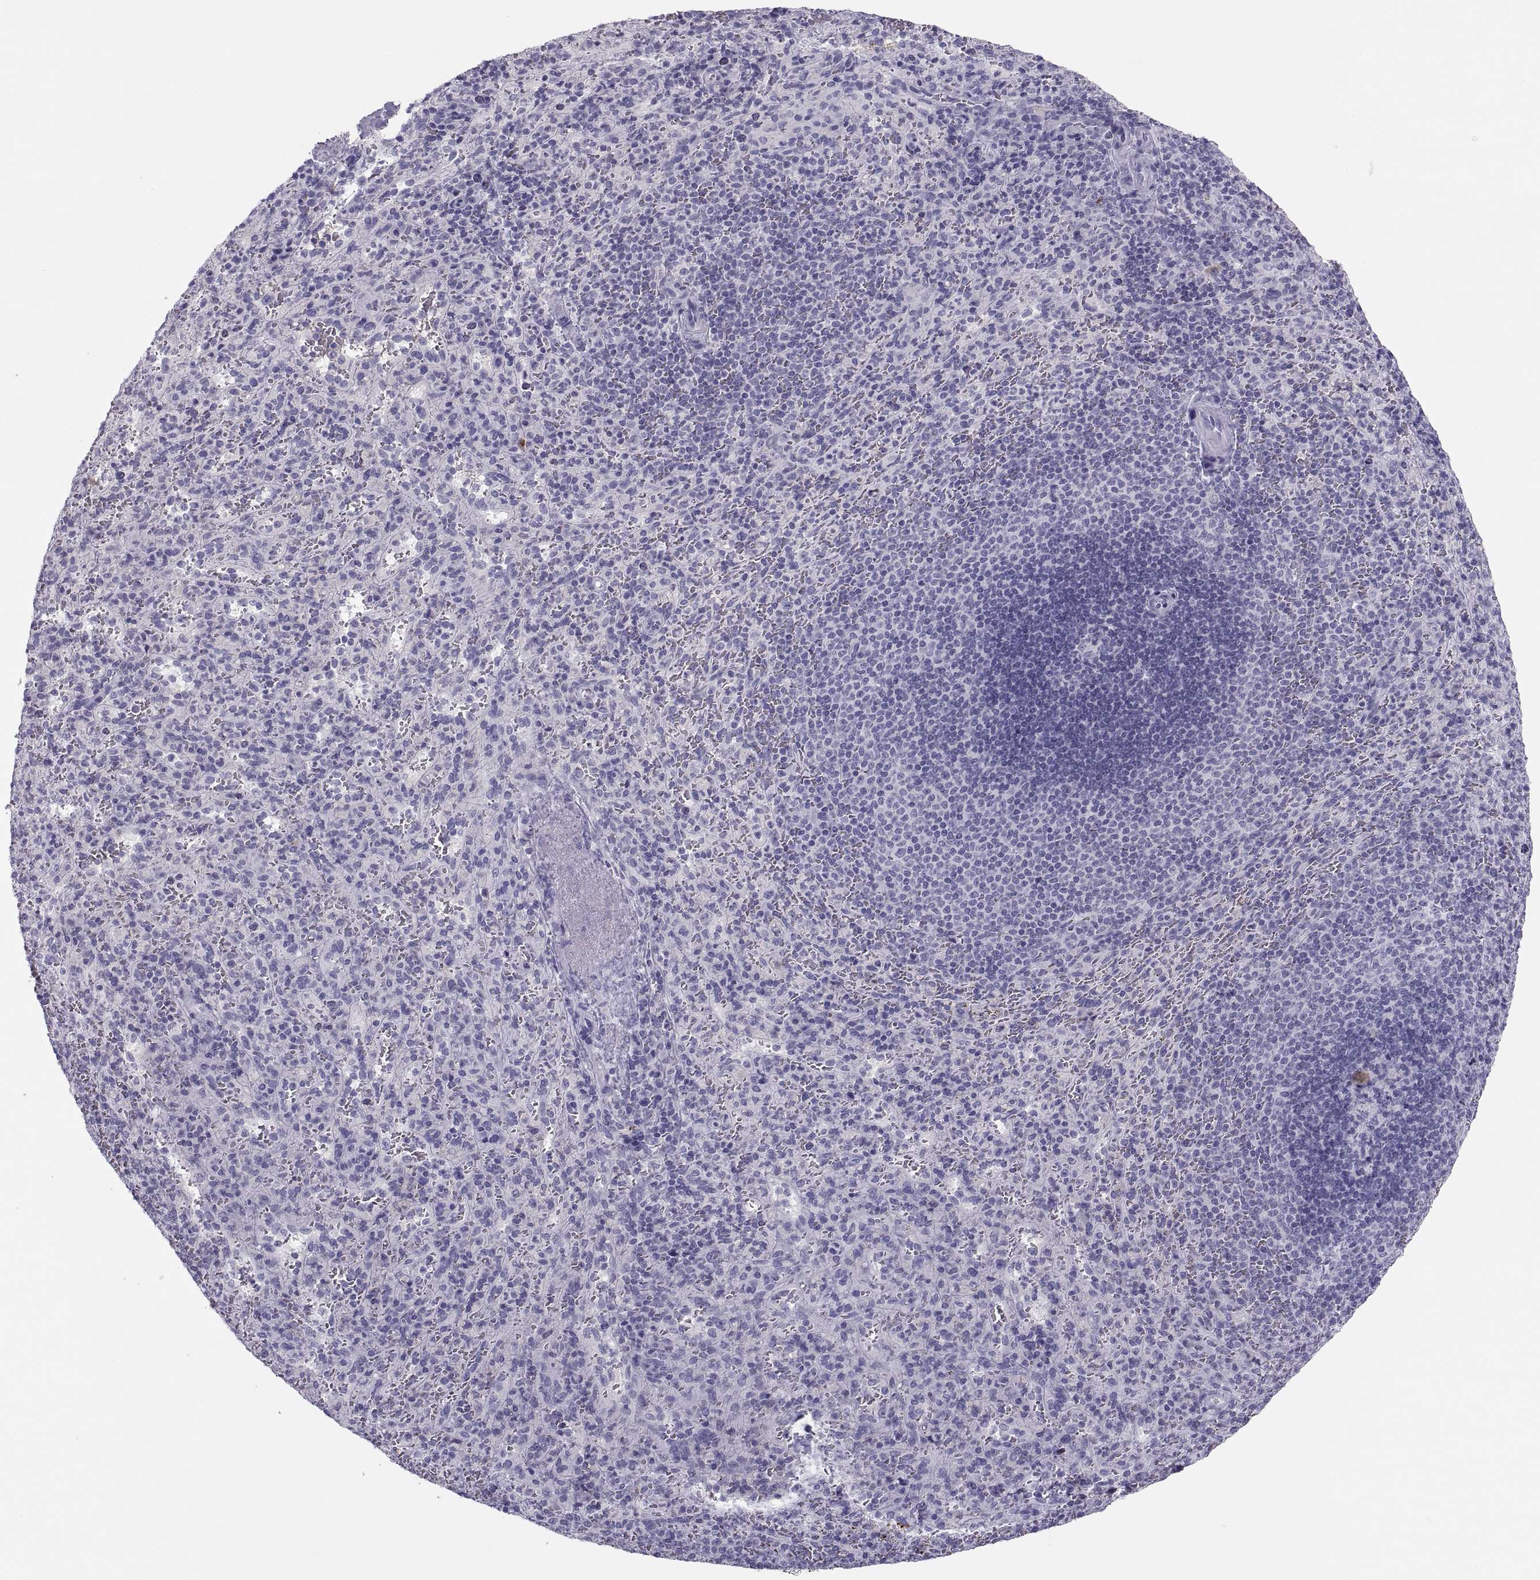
{"staining": {"intensity": "negative", "quantity": "none", "location": "none"}, "tissue": "spleen", "cell_type": "Cells in red pulp", "image_type": "normal", "snomed": [{"axis": "morphology", "description": "Normal tissue, NOS"}, {"axis": "topography", "description": "Spleen"}], "caption": "Immunohistochemistry micrograph of normal spleen stained for a protein (brown), which shows no expression in cells in red pulp.", "gene": "MAGEB2", "patient": {"sex": "male", "age": 57}}